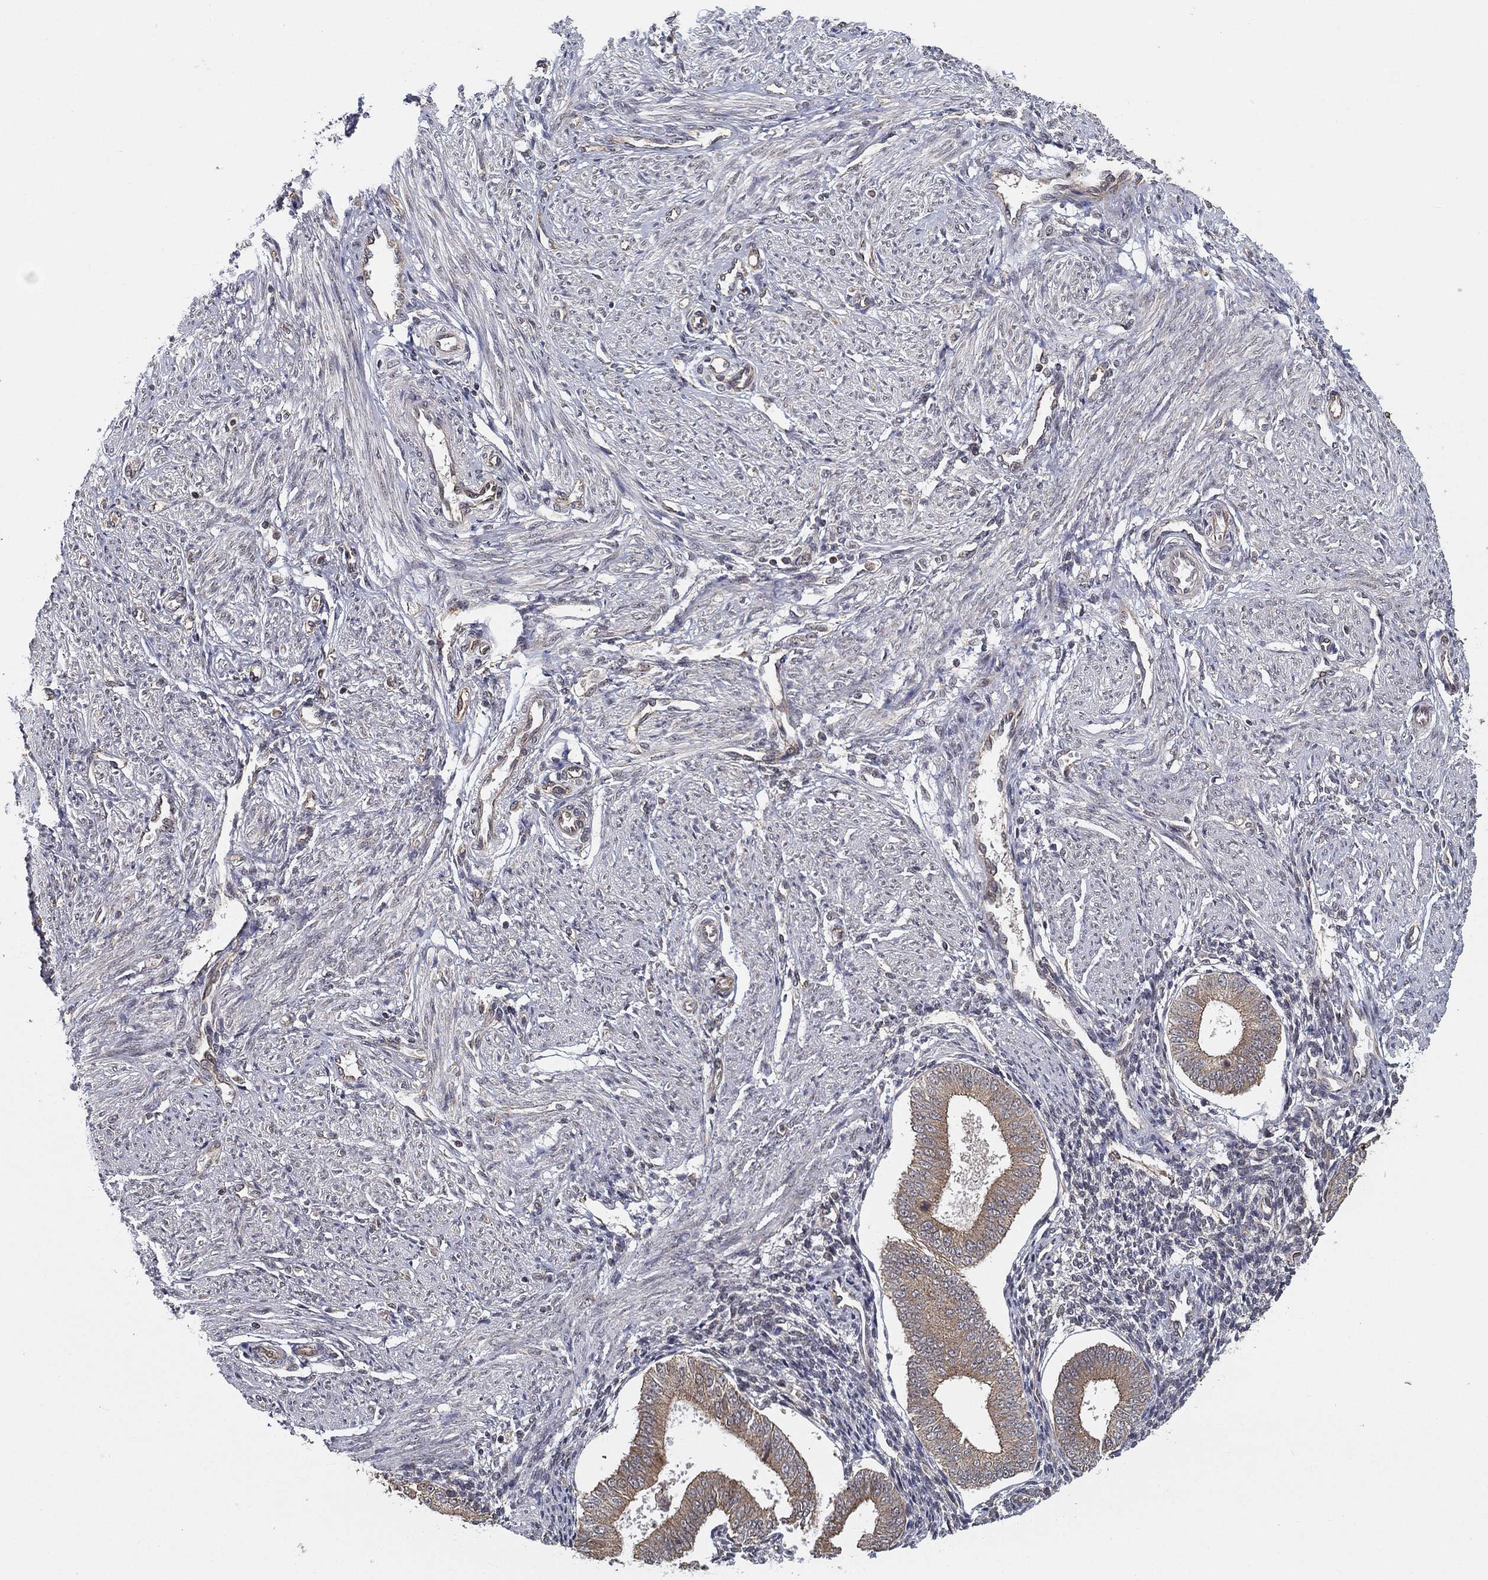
{"staining": {"intensity": "negative", "quantity": "none", "location": "none"}, "tissue": "endometrium", "cell_type": "Cells in endometrial stroma", "image_type": "normal", "snomed": [{"axis": "morphology", "description": "Normal tissue, NOS"}, {"axis": "topography", "description": "Endometrium"}], "caption": "DAB immunohistochemical staining of normal human endometrium exhibits no significant staining in cells in endometrial stroma.", "gene": "UACA", "patient": {"sex": "female", "age": 39}}